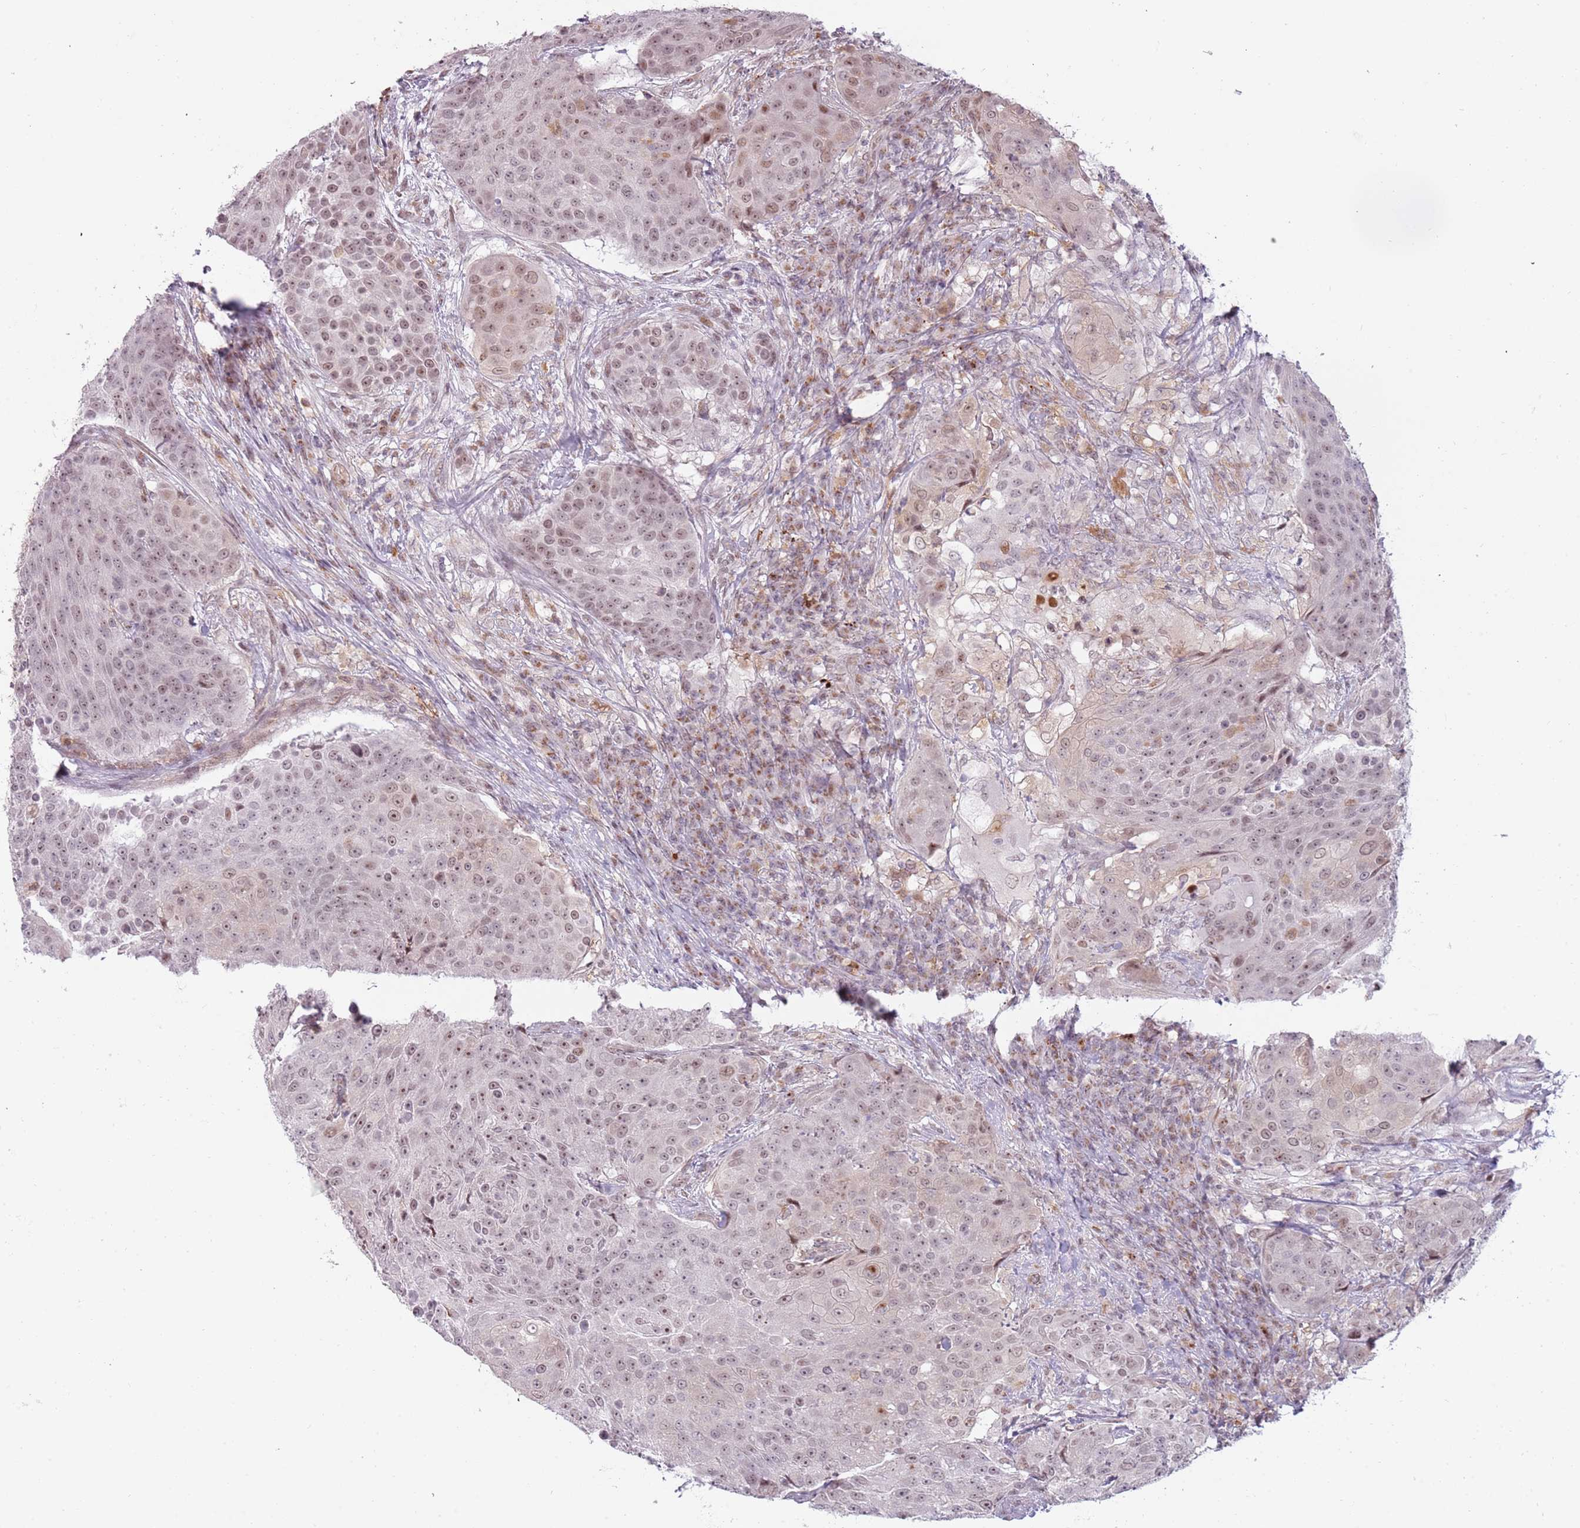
{"staining": {"intensity": "moderate", "quantity": ">75%", "location": "nuclear"}, "tissue": "urothelial cancer", "cell_type": "Tumor cells", "image_type": "cancer", "snomed": [{"axis": "morphology", "description": "Urothelial carcinoma, High grade"}, {"axis": "topography", "description": "Urinary bladder"}], "caption": "Immunohistochemical staining of urothelial cancer exhibits medium levels of moderate nuclear expression in approximately >75% of tumor cells.", "gene": "REXO4", "patient": {"sex": "female", "age": 63}}